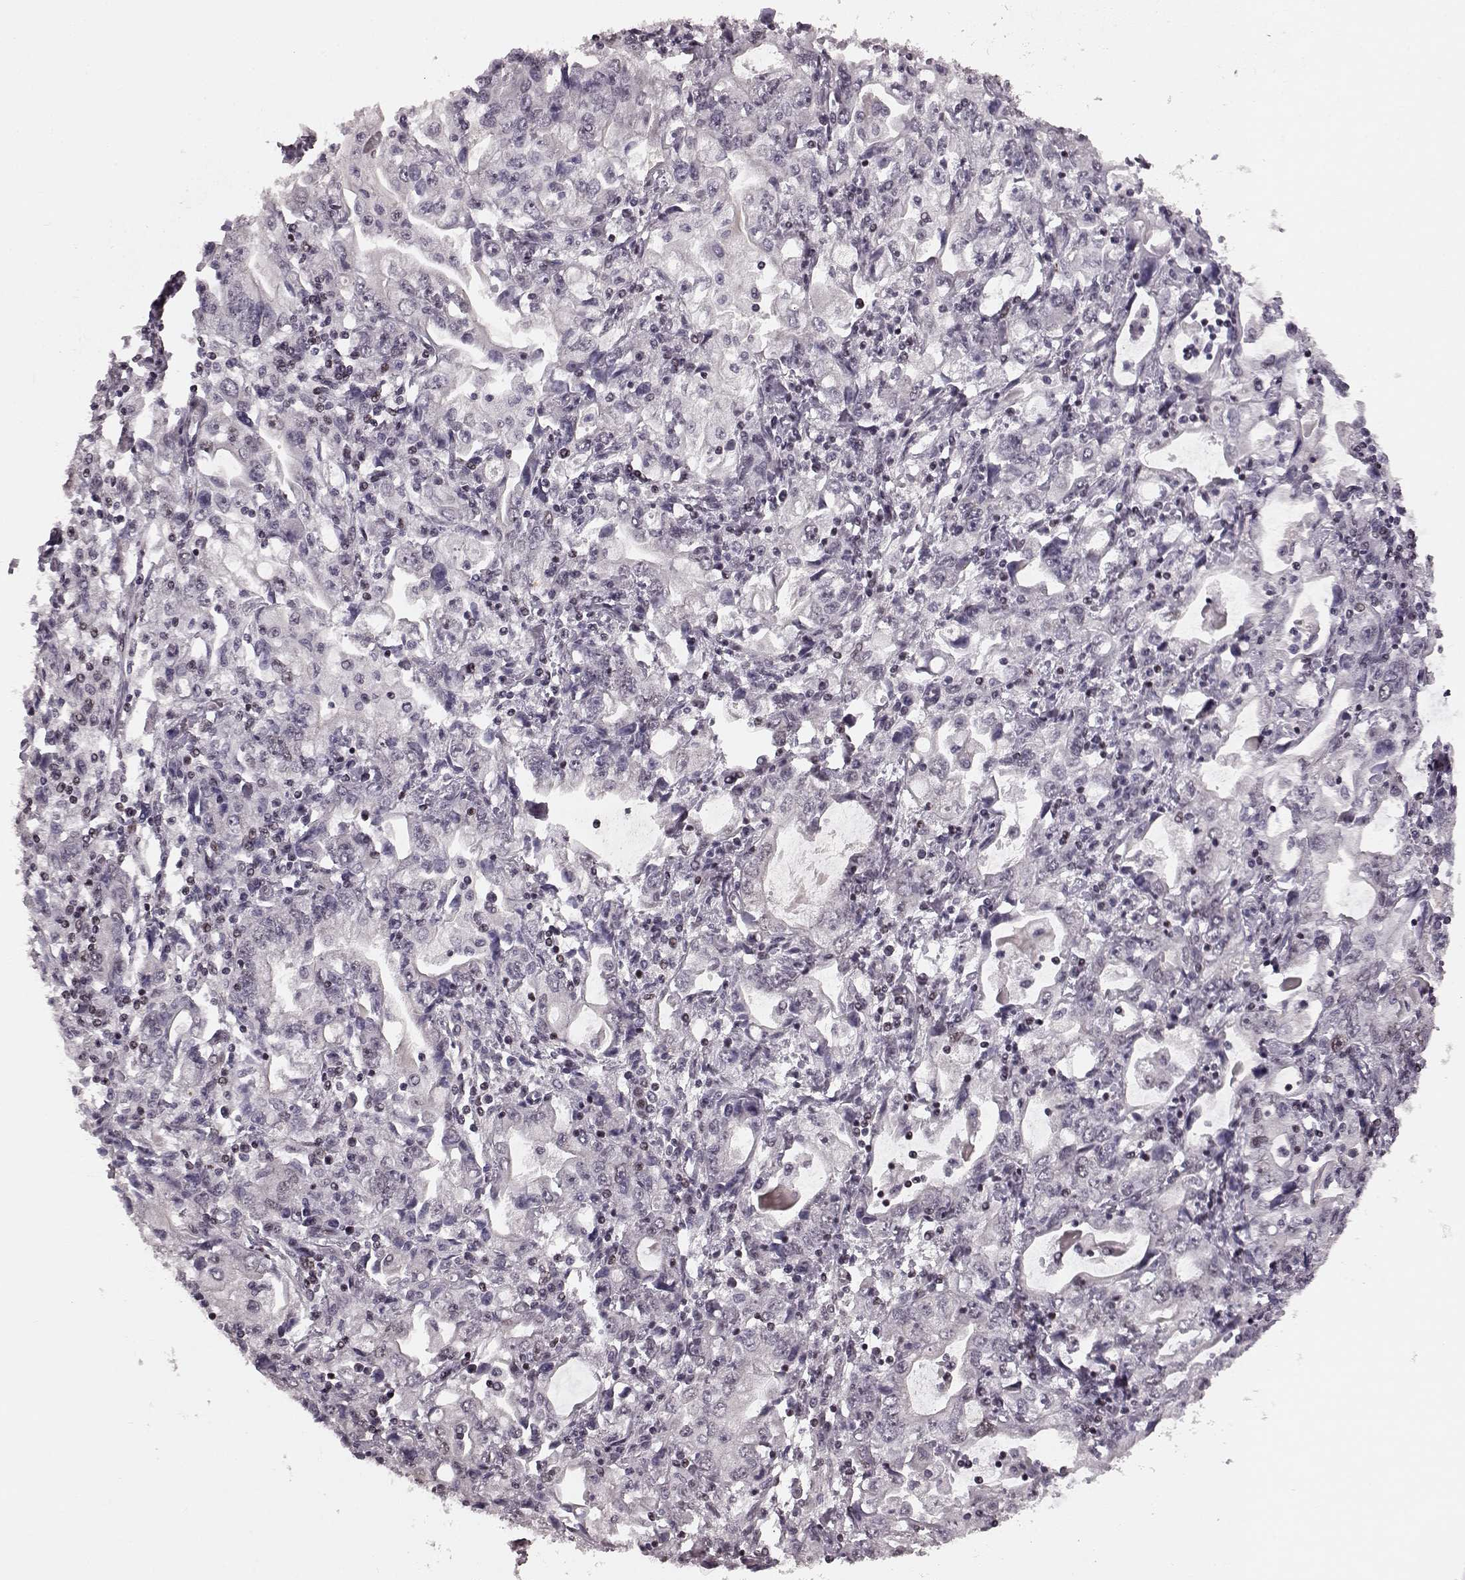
{"staining": {"intensity": "negative", "quantity": "none", "location": "none"}, "tissue": "stomach cancer", "cell_type": "Tumor cells", "image_type": "cancer", "snomed": [{"axis": "morphology", "description": "Adenocarcinoma, NOS"}, {"axis": "topography", "description": "Stomach, lower"}], "caption": "A histopathology image of stomach cancer stained for a protein displays no brown staining in tumor cells.", "gene": "NR2C1", "patient": {"sex": "female", "age": 72}}